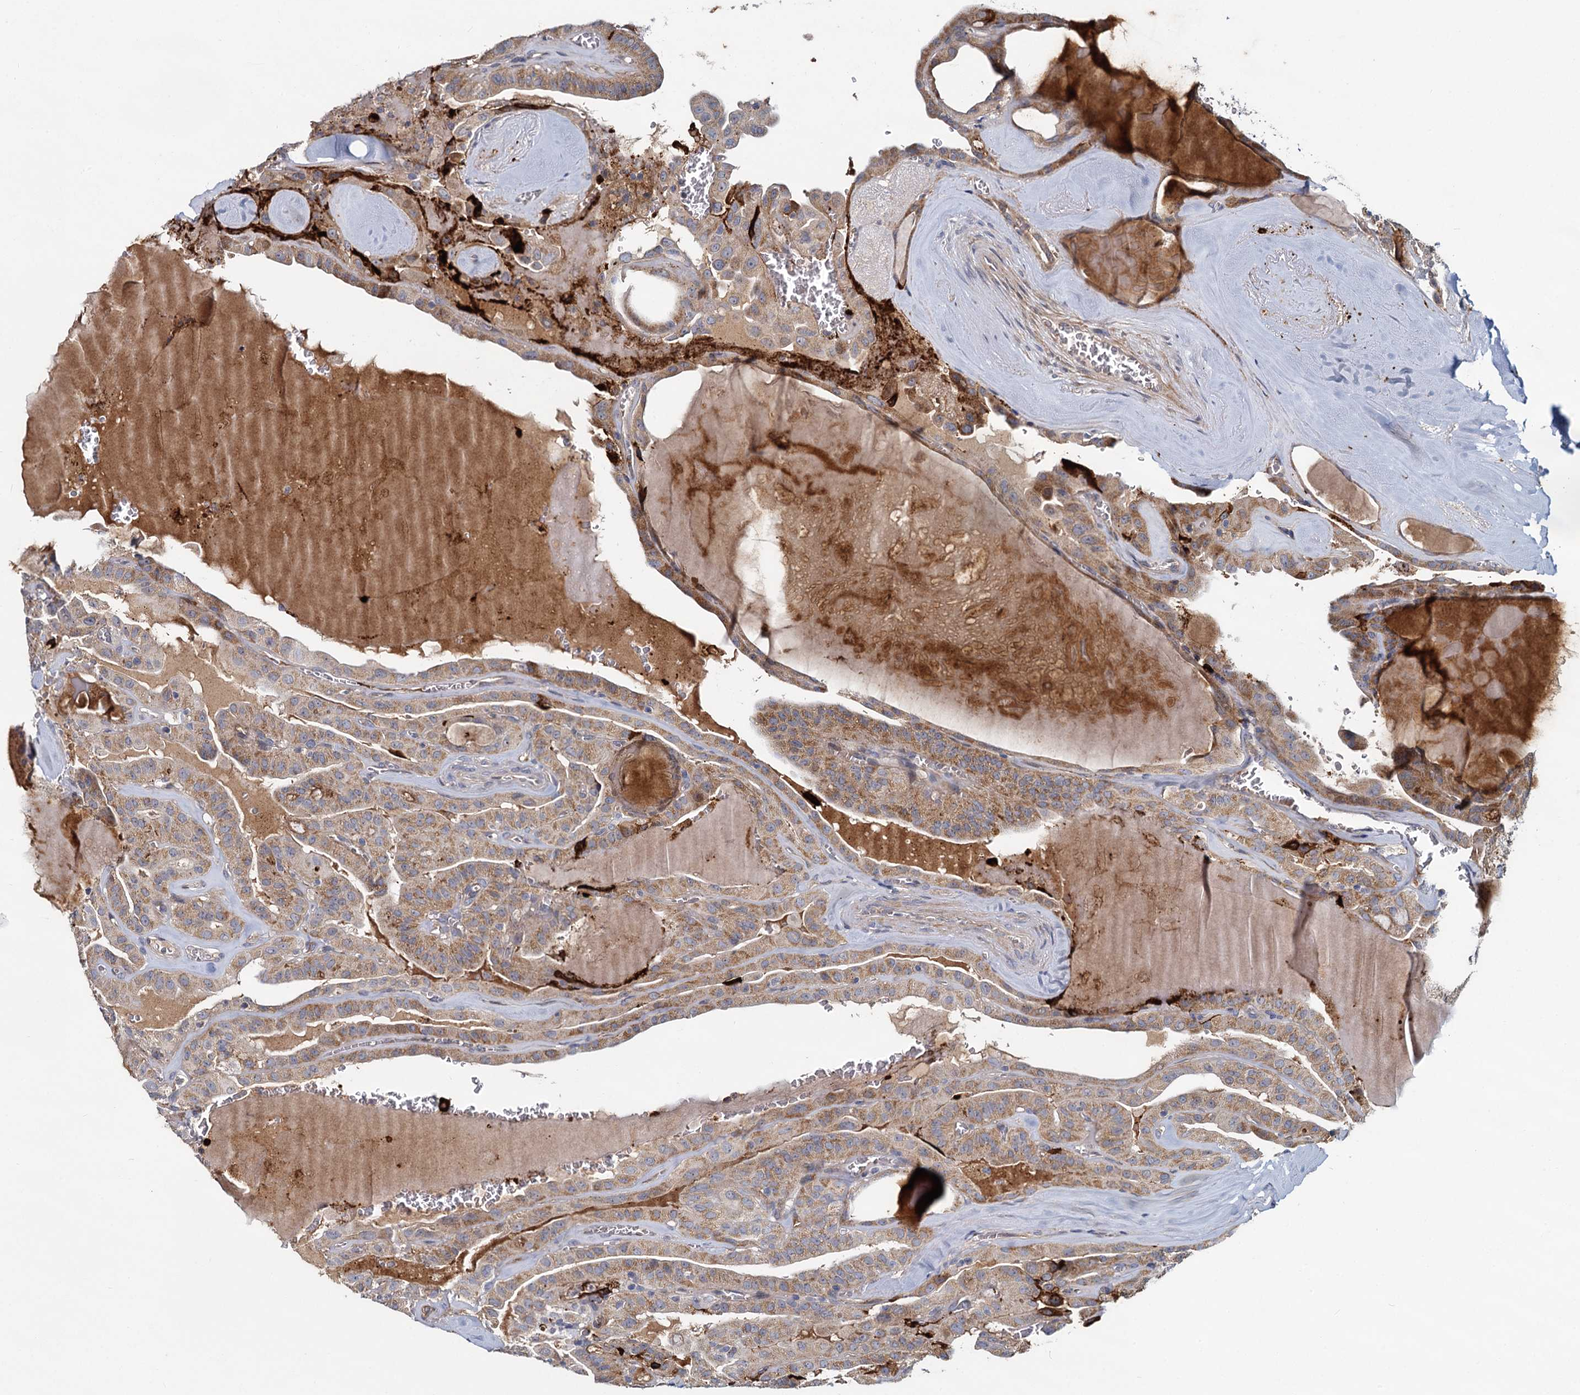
{"staining": {"intensity": "moderate", "quantity": ">75%", "location": "cytoplasmic/membranous"}, "tissue": "thyroid cancer", "cell_type": "Tumor cells", "image_type": "cancer", "snomed": [{"axis": "morphology", "description": "Papillary adenocarcinoma, NOS"}, {"axis": "topography", "description": "Thyroid gland"}], "caption": "Immunohistochemistry (IHC) (DAB (3,3'-diaminobenzidine)) staining of thyroid cancer (papillary adenocarcinoma) exhibits moderate cytoplasmic/membranous protein positivity in about >75% of tumor cells.", "gene": "DCUN1D2", "patient": {"sex": "male", "age": 52}}